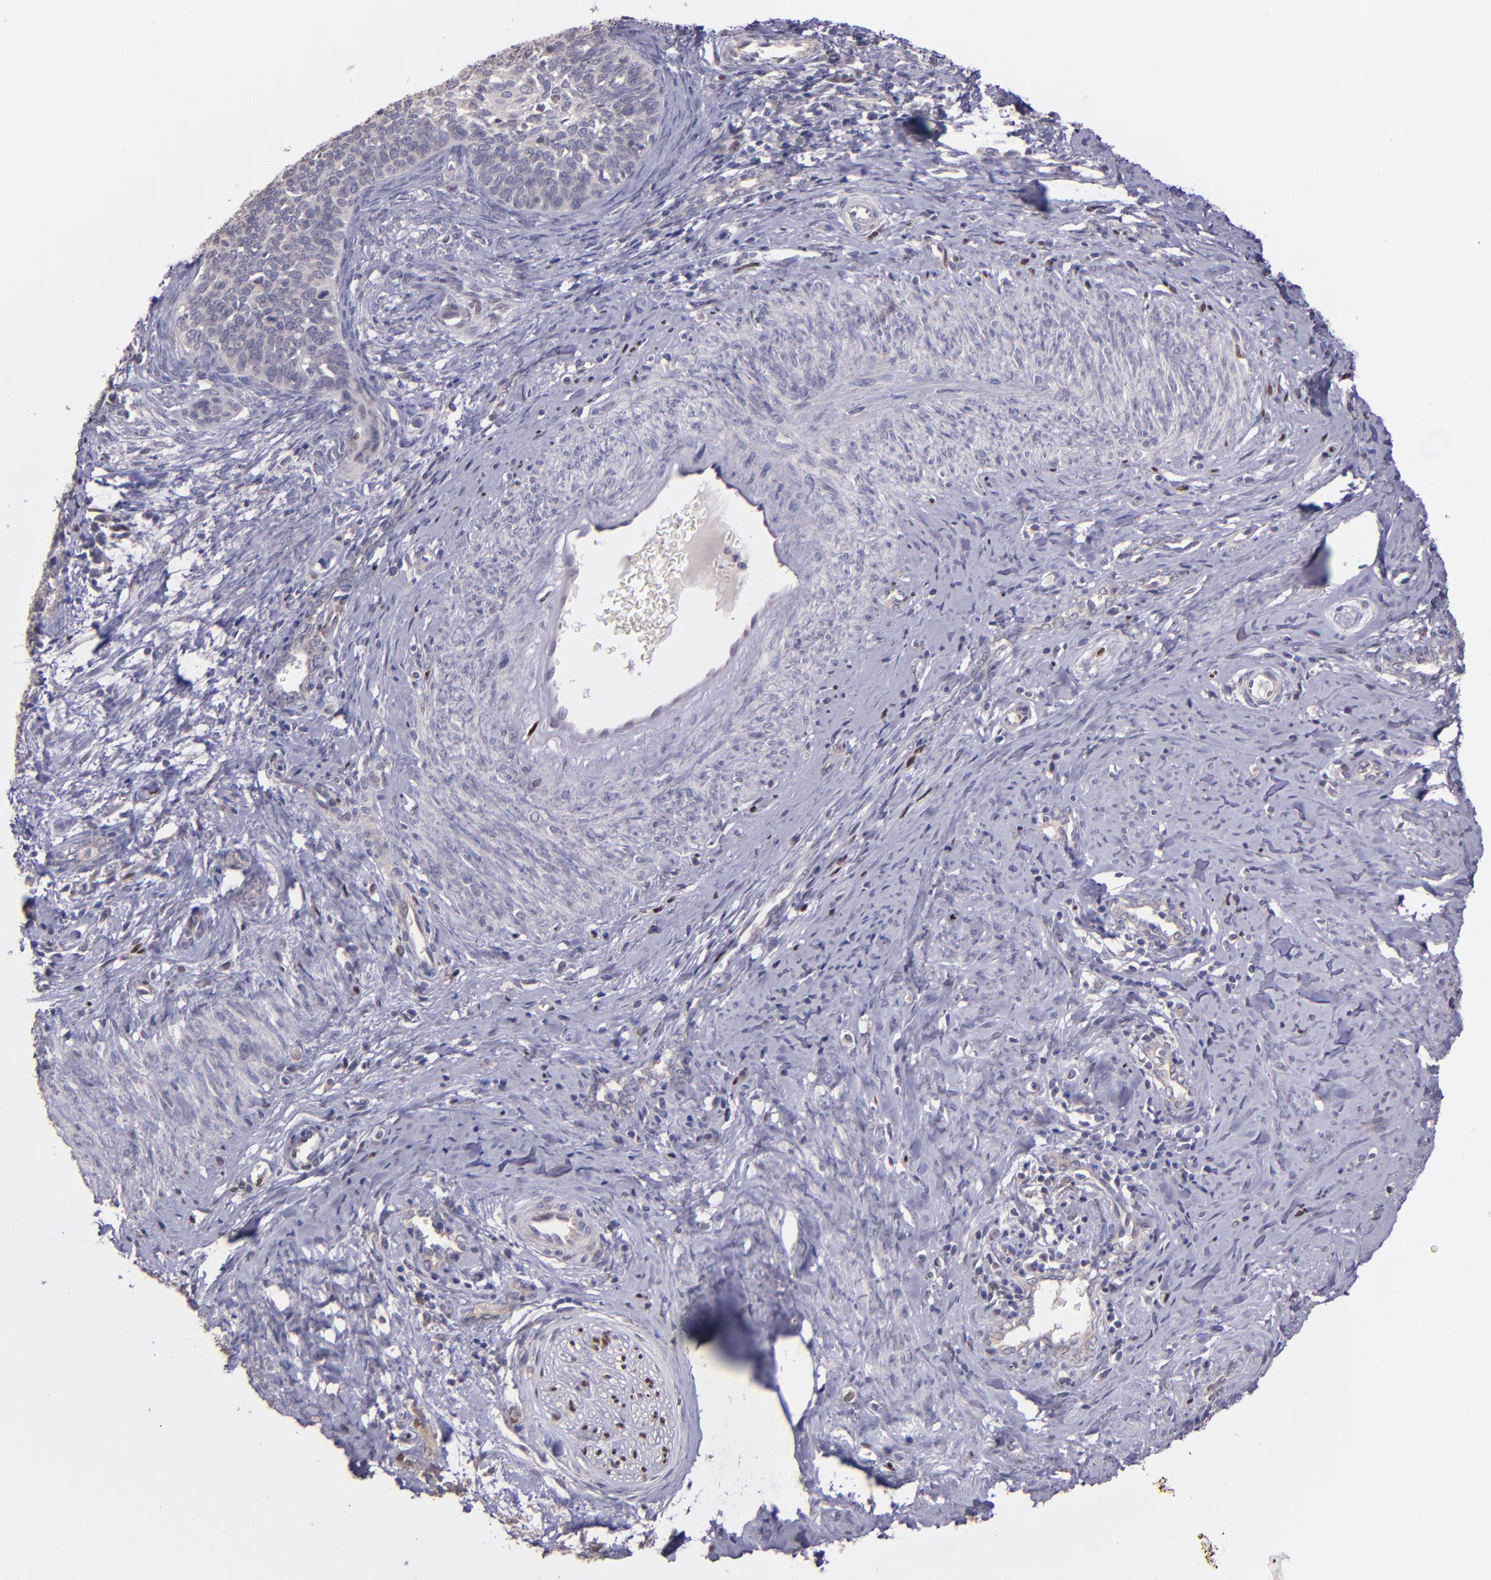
{"staining": {"intensity": "negative", "quantity": "none", "location": "none"}, "tissue": "cervical cancer", "cell_type": "Tumor cells", "image_type": "cancer", "snomed": [{"axis": "morphology", "description": "Squamous cell carcinoma, NOS"}, {"axis": "topography", "description": "Cervix"}], "caption": "Tumor cells show no significant protein positivity in cervical cancer.", "gene": "NUP62CL", "patient": {"sex": "female", "age": 33}}